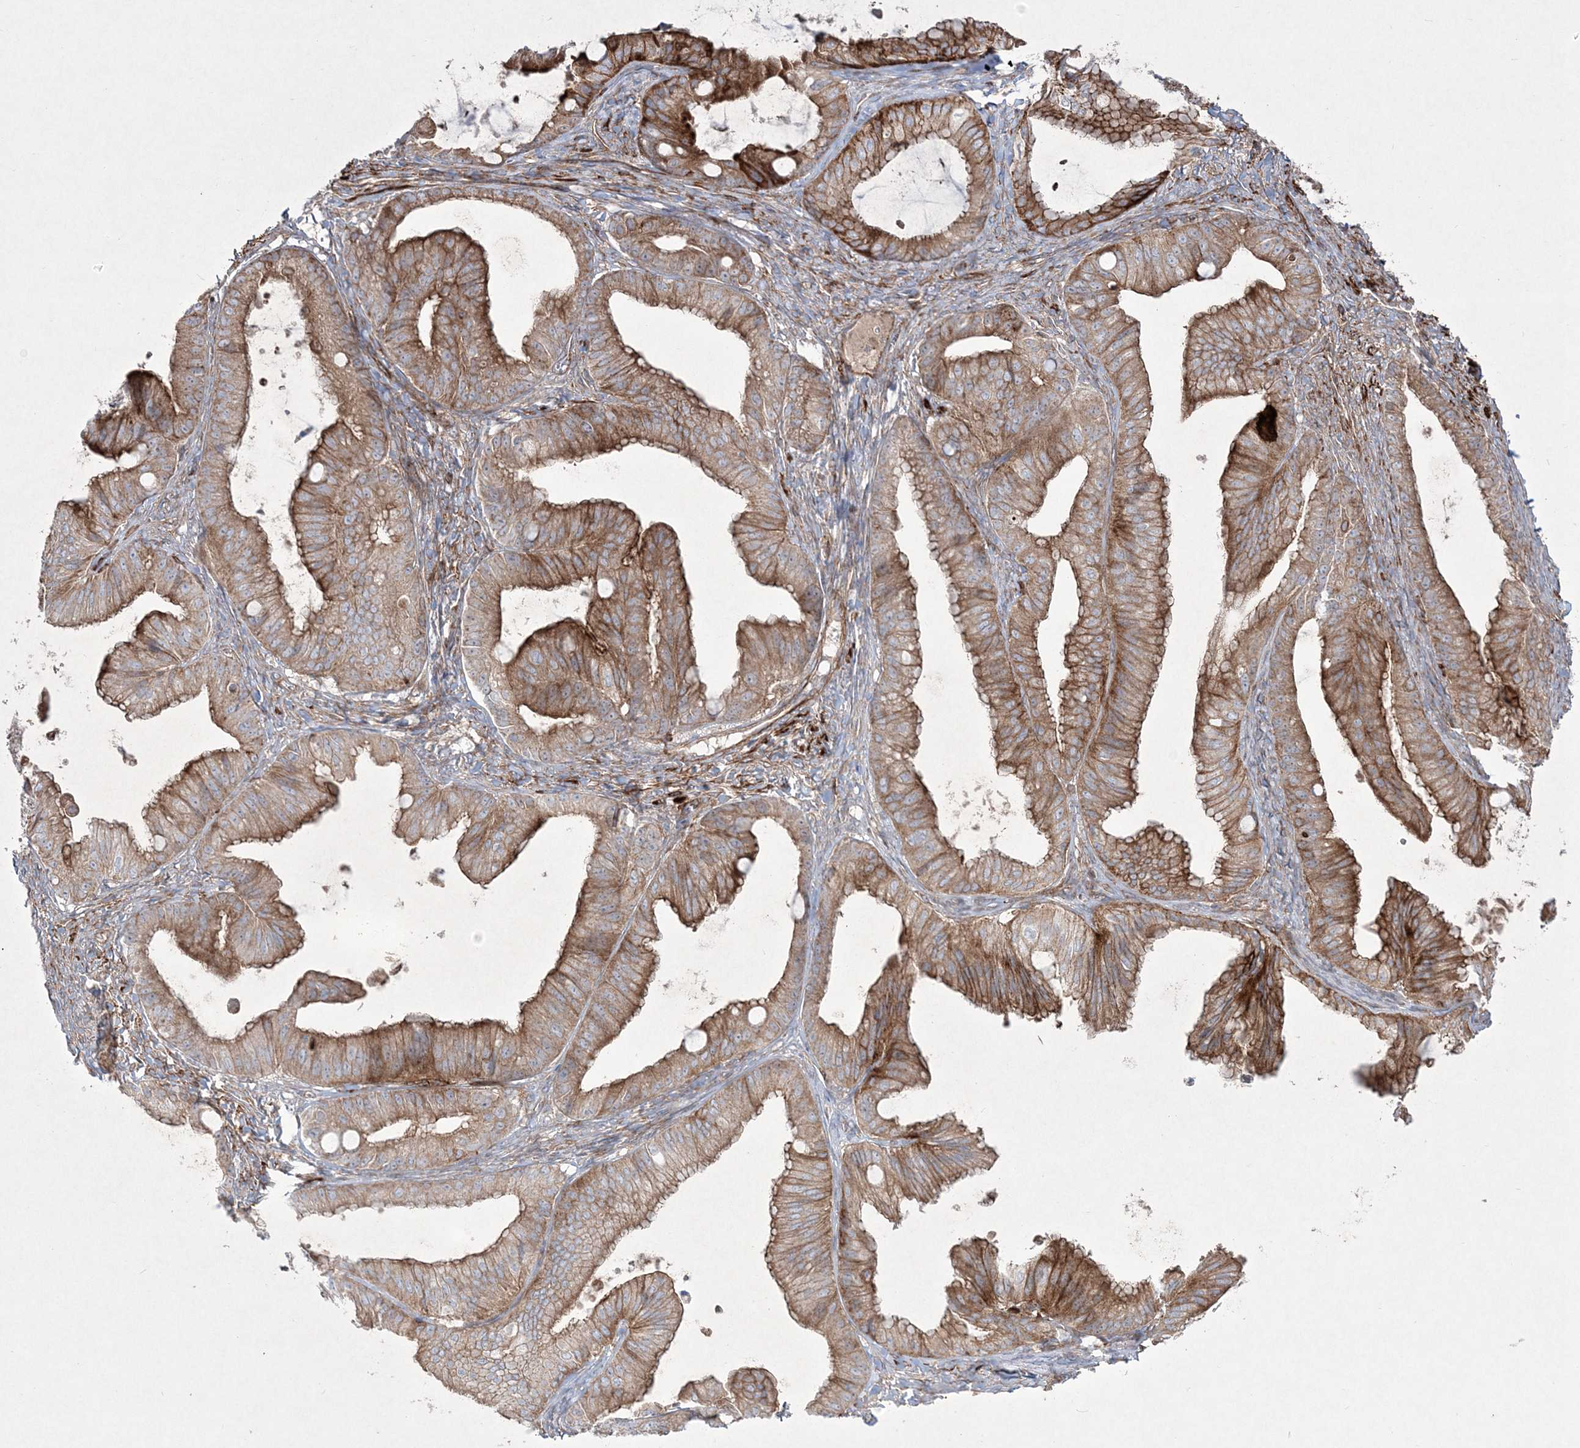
{"staining": {"intensity": "moderate", "quantity": ">75%", "location": "cytoplasmic/membranous"}, "tissue": "ovarian cancer", "cell_type": "Tumor cells", "image_type": "cancer", "snomed": [{"axis": "morphology", "description": "Cystadenocarcinoma, mucinous, NOS"}, {"axis": "topography", "description": "Ovary"}], "caption": "Protein analysis of ovarian cancer (mucinous cystadenocarcinoma) tissue displays moderate cytoplasmic/membranous positivity in approximately >75% of tumor cells. (DAB (3,3'-diaminobenzidine) = brown stain, brightfield microscopy at high magnification).", "gene": "RICTOR", "patient": {"sex": "female", "age": 71}}